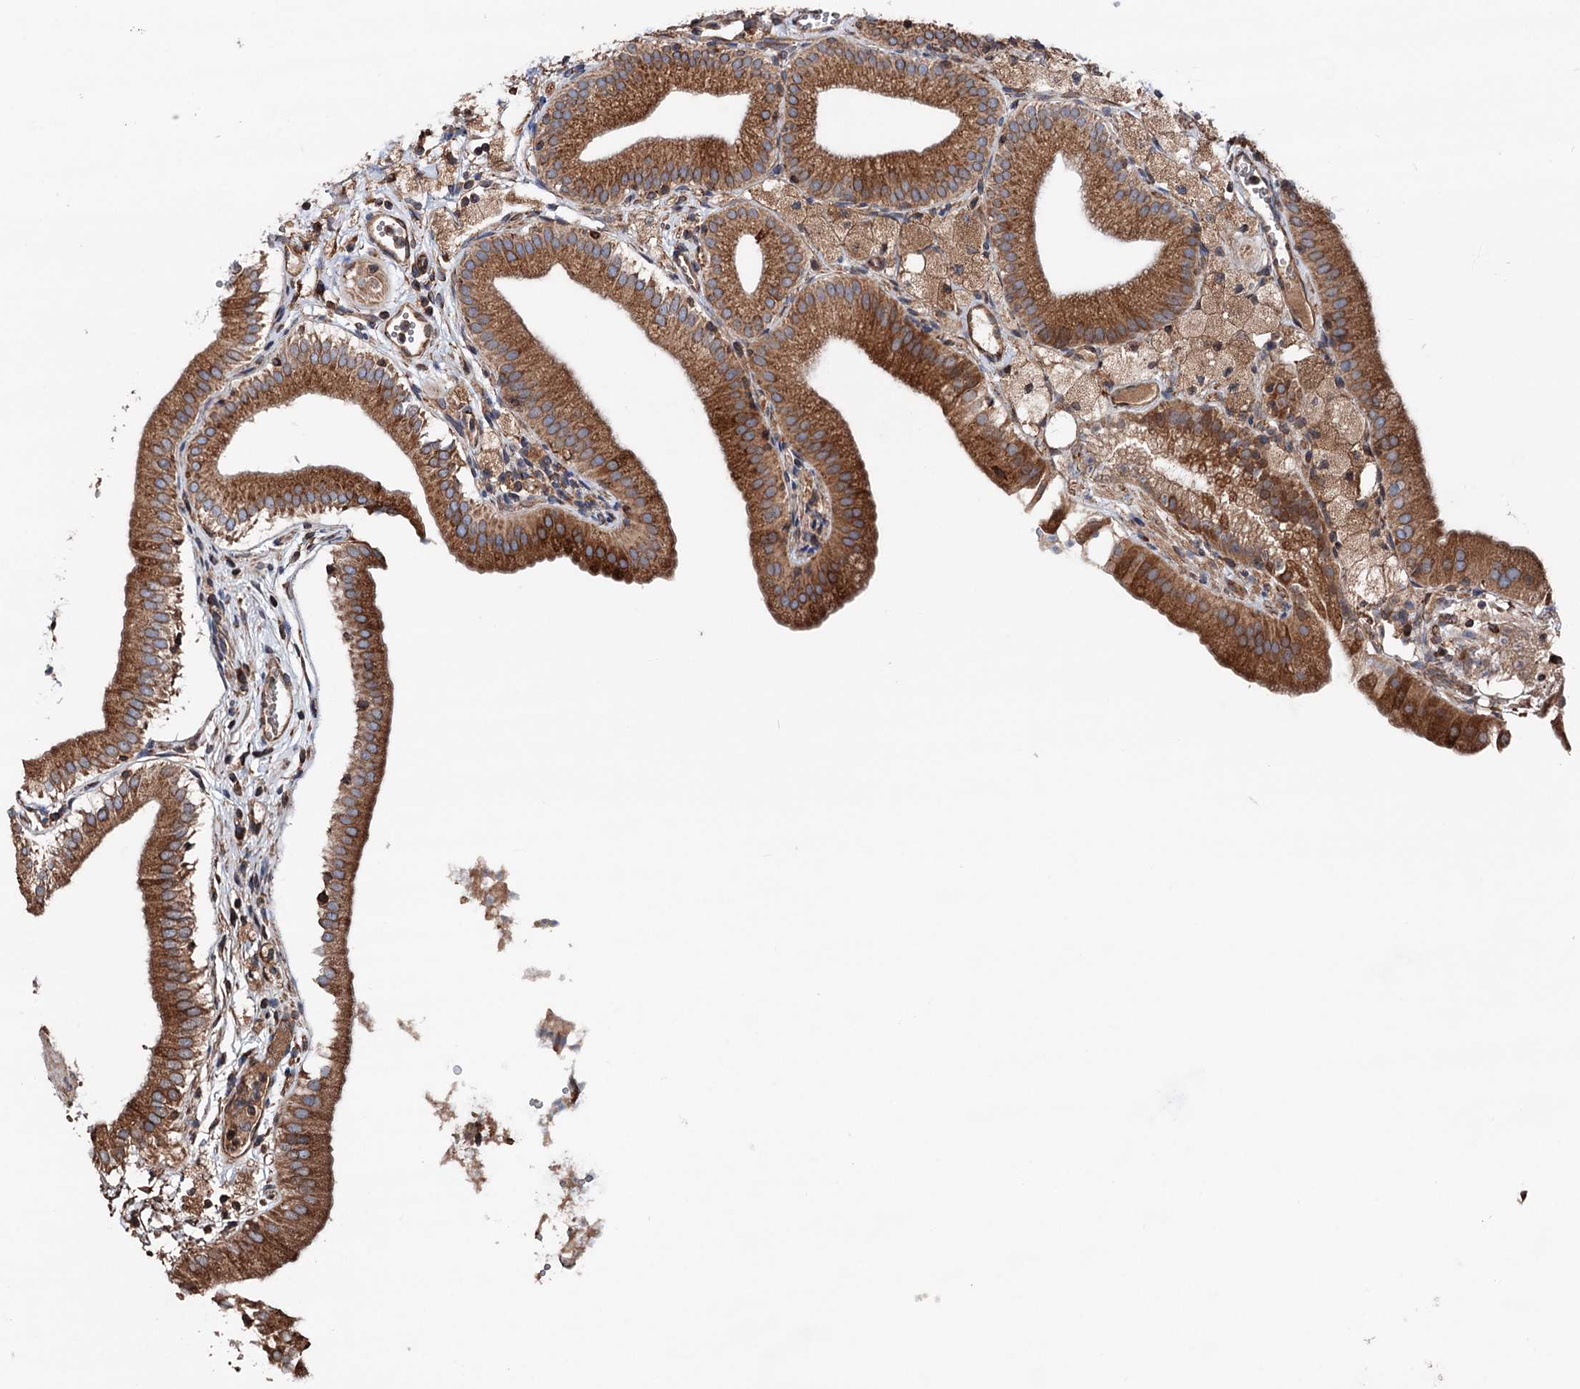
{"staining": {"intensity": "strong", "quantity": ">75%", "location": "cytoplasmic/membranous"}, "tissue": "gallbladder", "cell_type": "Glandular cells", "image_type": "normal", "snomed": [{"axis": "morphology", "description": "Normal tissue, NOS"}, {"axis": "topography", "description": "Gallbladder"}], "caption": "Gallbladder stained with IHC reveals strong cytoplasmic/membranous expression in about >75% of glandular cells.", "gene": "ERP29", "patient": {"sex": "male", "age": 55}}